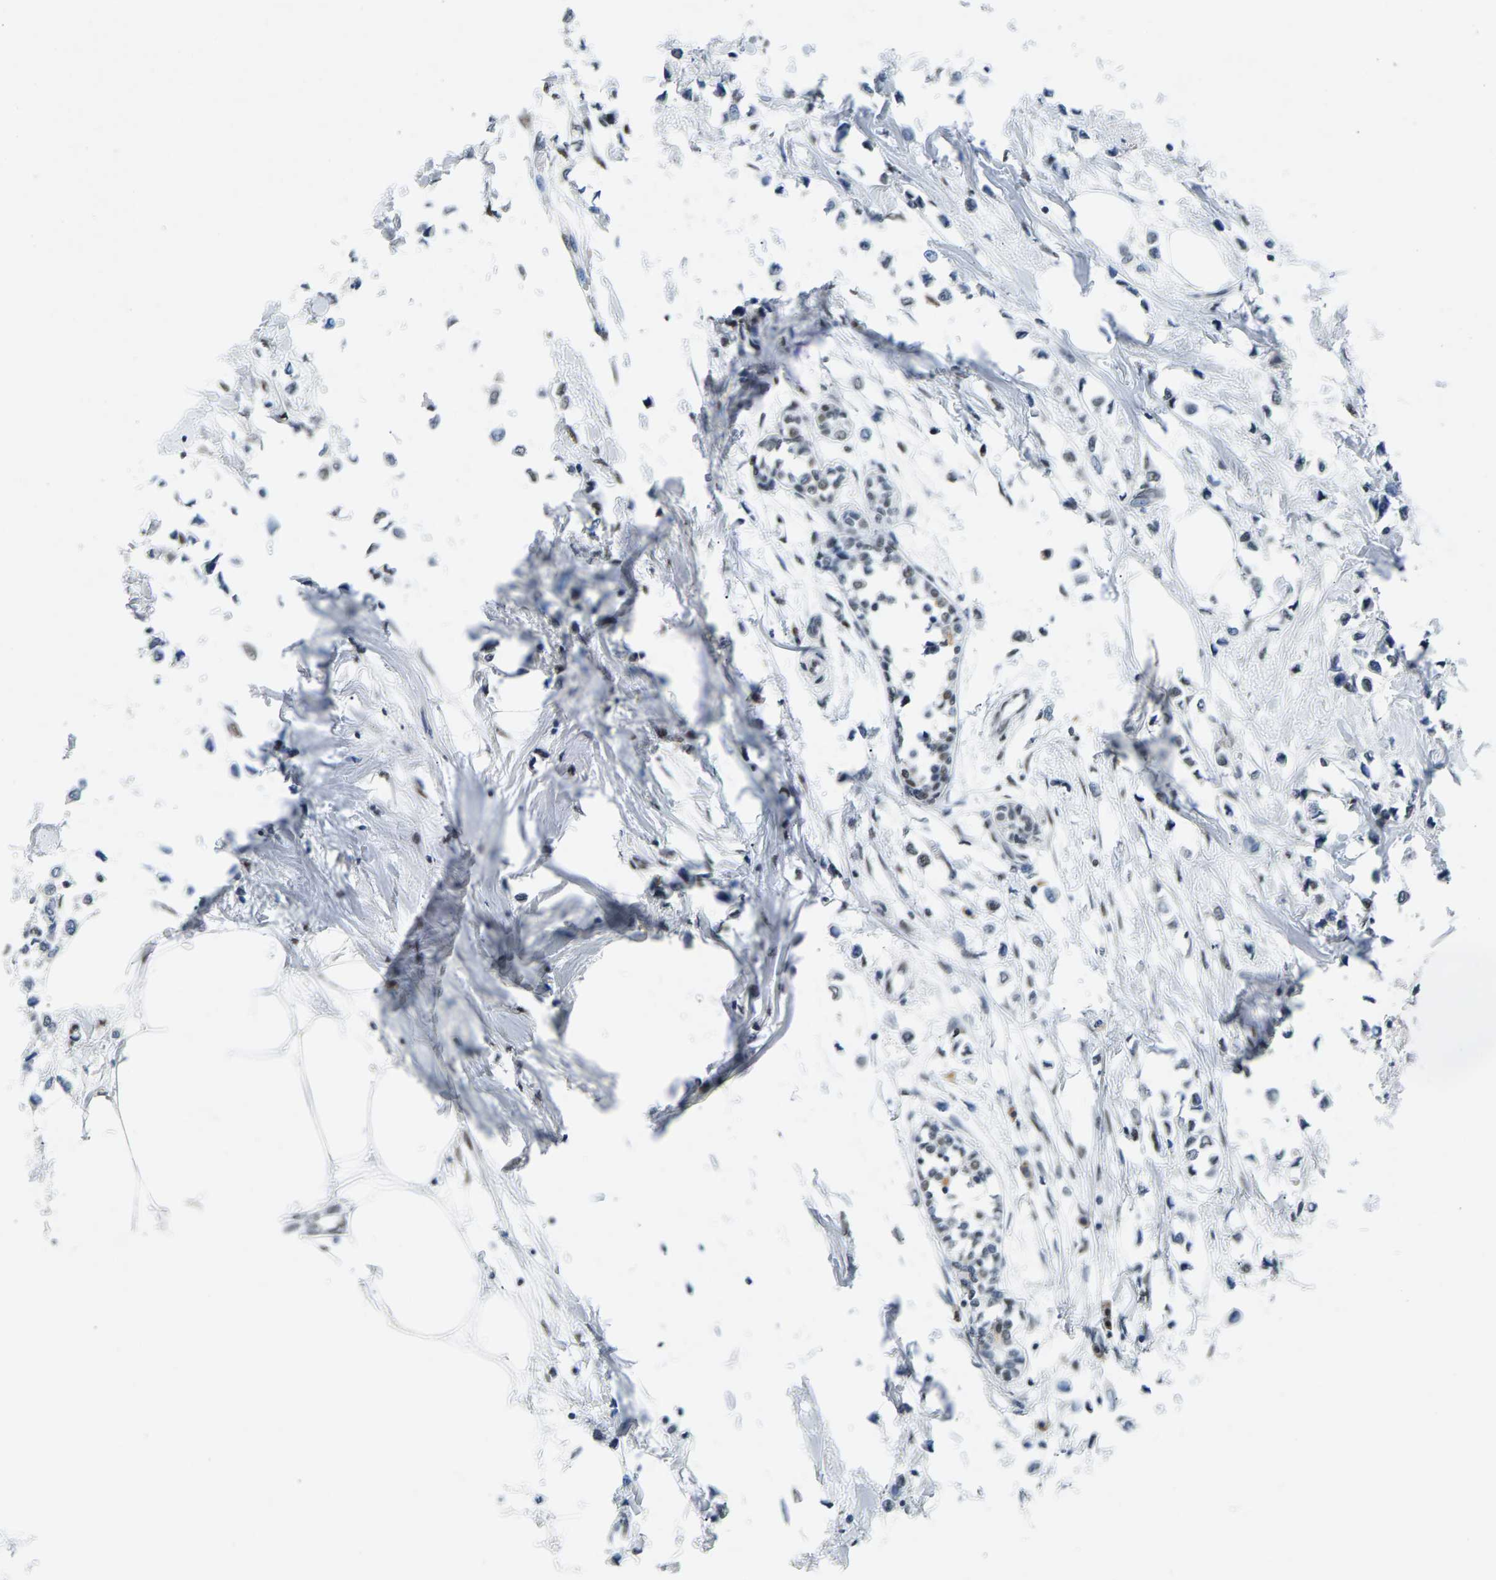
{"staining": {"intensity": "negative", "quantity": "none", "location": "none"}, "tissue": "breast cancer", "cell_type": "Tumor cells", "image_type": "cancer", "snomed": [{"axis": "morphology", "description": "Lobular carcinoma"}, {"axis": "topography", "description": "Breast"}], "caption": "Breast lobular carcinoma was stained to show a protein in brown. There is no significant expression in tumor cells.", "gene": "ATF2", "patient": {"sex": "female", "age": 51}}